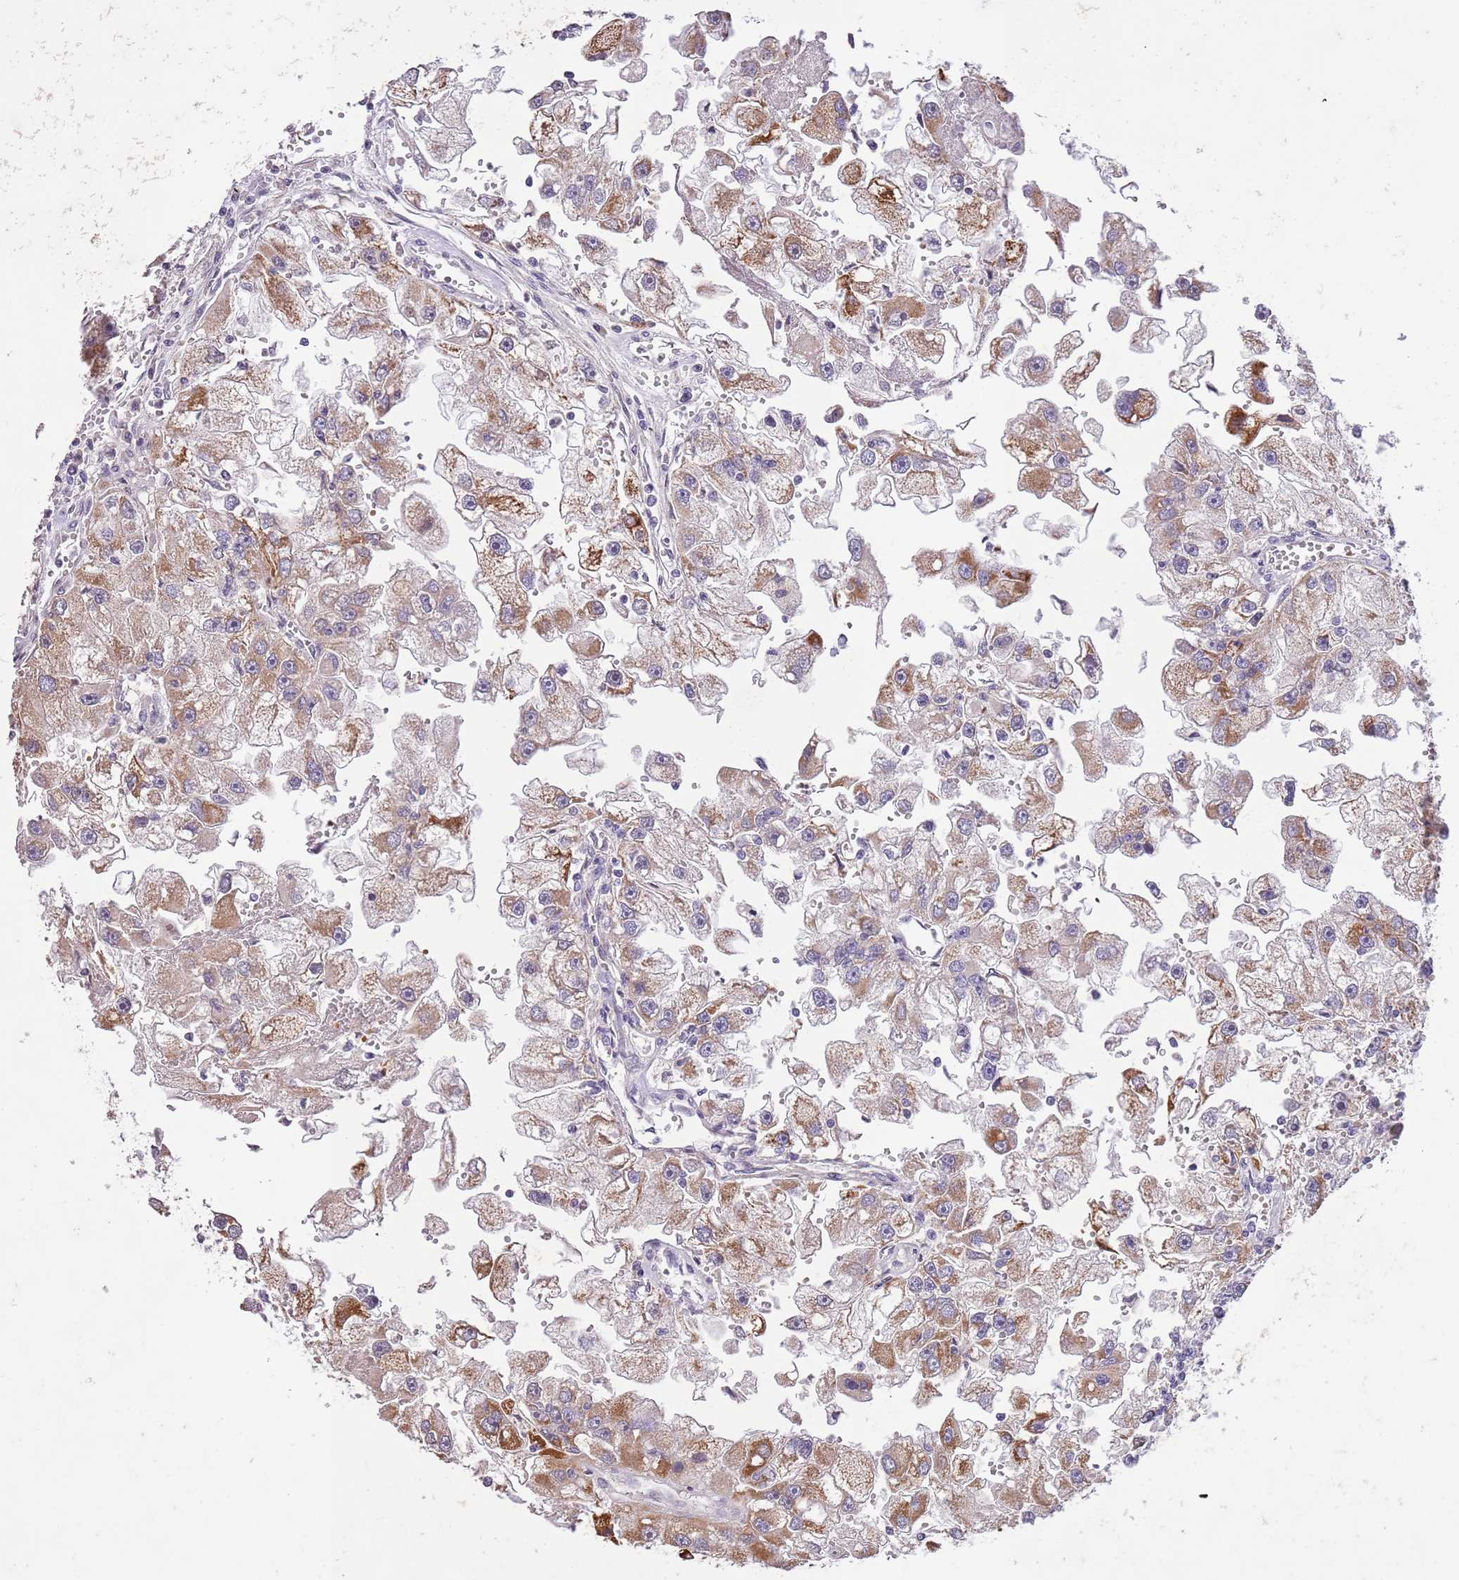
{"staining": {"intensity": "moderate", "quantity": "25%-75%", "location": "cytoplasmic/membranous"}, "tissue": "renal cancer", "cell_type": "Tumor cells", "image_type": "cancer", "snomed": [{"axis": "morphology", "description": "Adenocarcinoma, NOS"}, {"axis": "topography", "description": "Kidney"}], "caption": "Immunohistochemical staining of renal cancer (adenocarcinoma) displays medium levels of moderate cytoplasmic/membranous protein staining in about 25%-75% of tumor cells.", "gene": "ZNF658", "patient": {"sex": "male", "age": 63}}